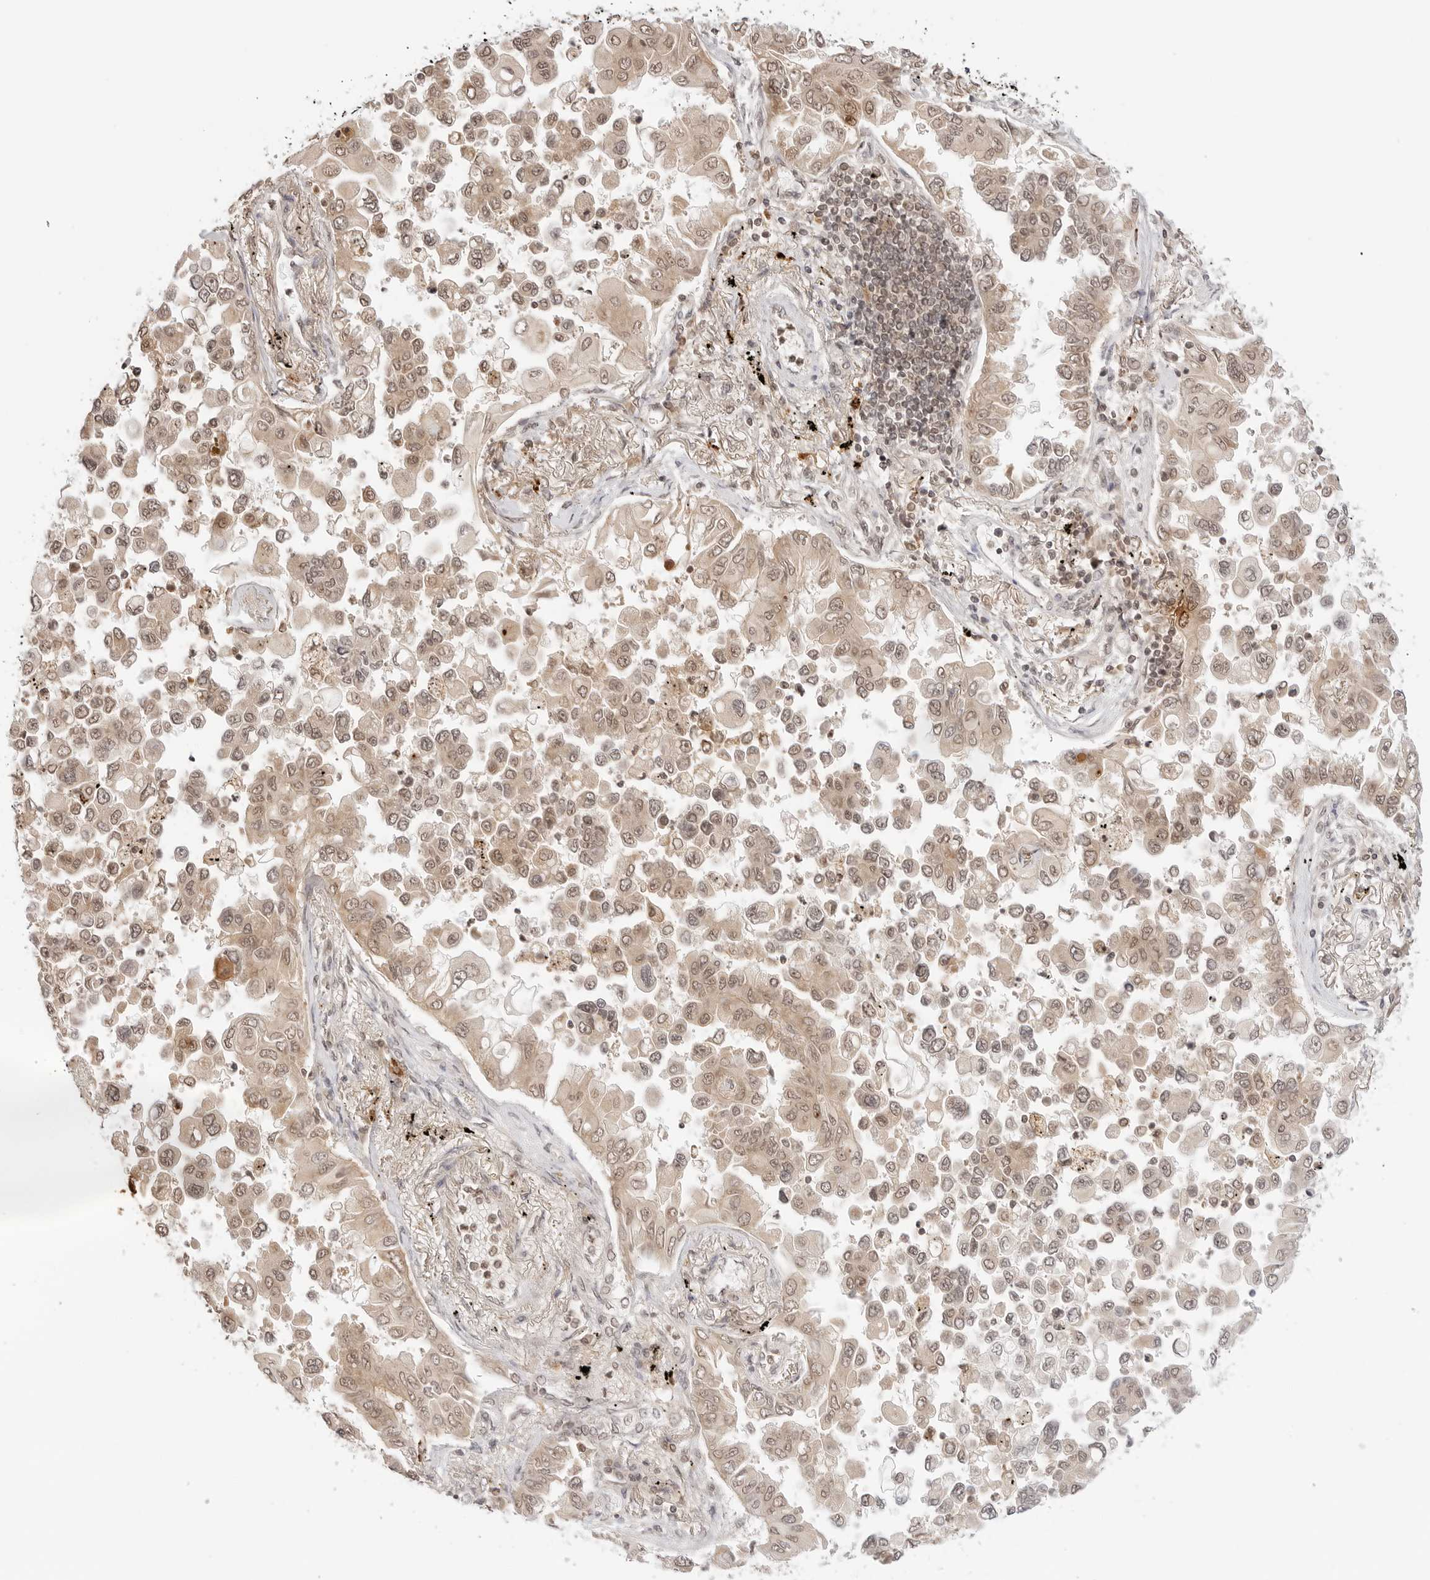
{"staining": {"intensity": "moderate", "quantity": ">75%", "location": "cytoplasmic/membranous,nuclear"}, "tissue": "lung cancer", "cell_type": "Tumor cells", "image_type": "cancer", "snomed": [{"axis": "morphology", "description": "Adenocarcinoma, NOS"}, {"axis": "topography", "description": "Lung"}], "caption": "IHC image of neoplastic tissue: adenocarcinoma (lung) stained using IHC exhibits medium levels of moderate protein expression localized specifically in the cytoplasmic/membranous and nuclear of tumor cells, appearing as a cytoplasmic/membranous and nuclear brown color.", "gene": "GPR34", "patient": {"sex": "female", "age": 67}}